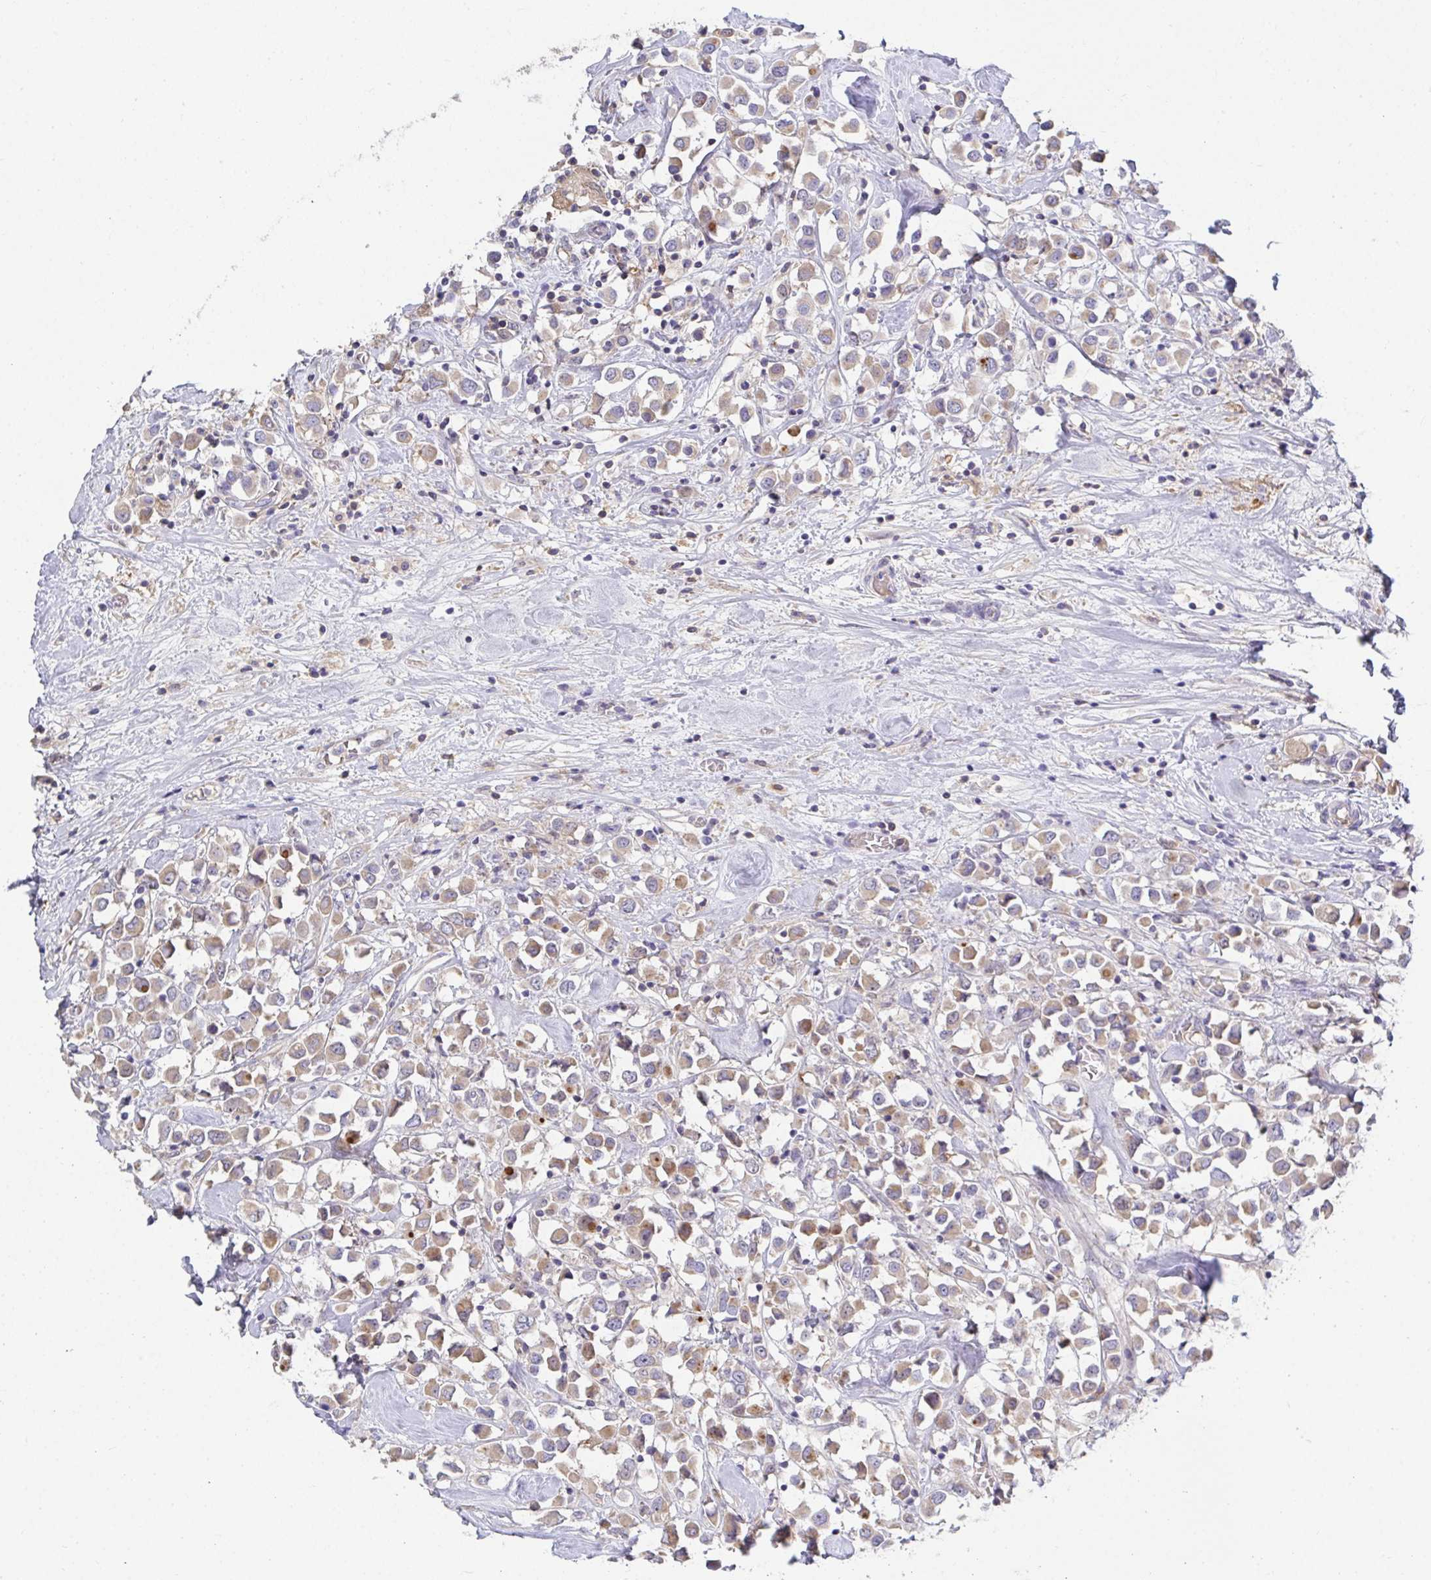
{"staining": {"intensity": "weak", "quantity": ">75%", "location": "cytoplasmic/membranous"}, "tissue": "breast cancer", "cell_type": "Tumor cells", "image_type": "cancer", "snomed": [{"axis": "morphology", "description": "Duct carcinoma"}, {"axis": "topography", "description": "Breast"}], "caption": "The photomicrograph reveals immunohistochemical staining of breast infiltrating ductal carcinoma. There is weak cytoplasmic/membranous staining is identified in approximately >75% of tumor cells.", "gene": "ANO5", "patient": {"sex": "female", "age": 61}}